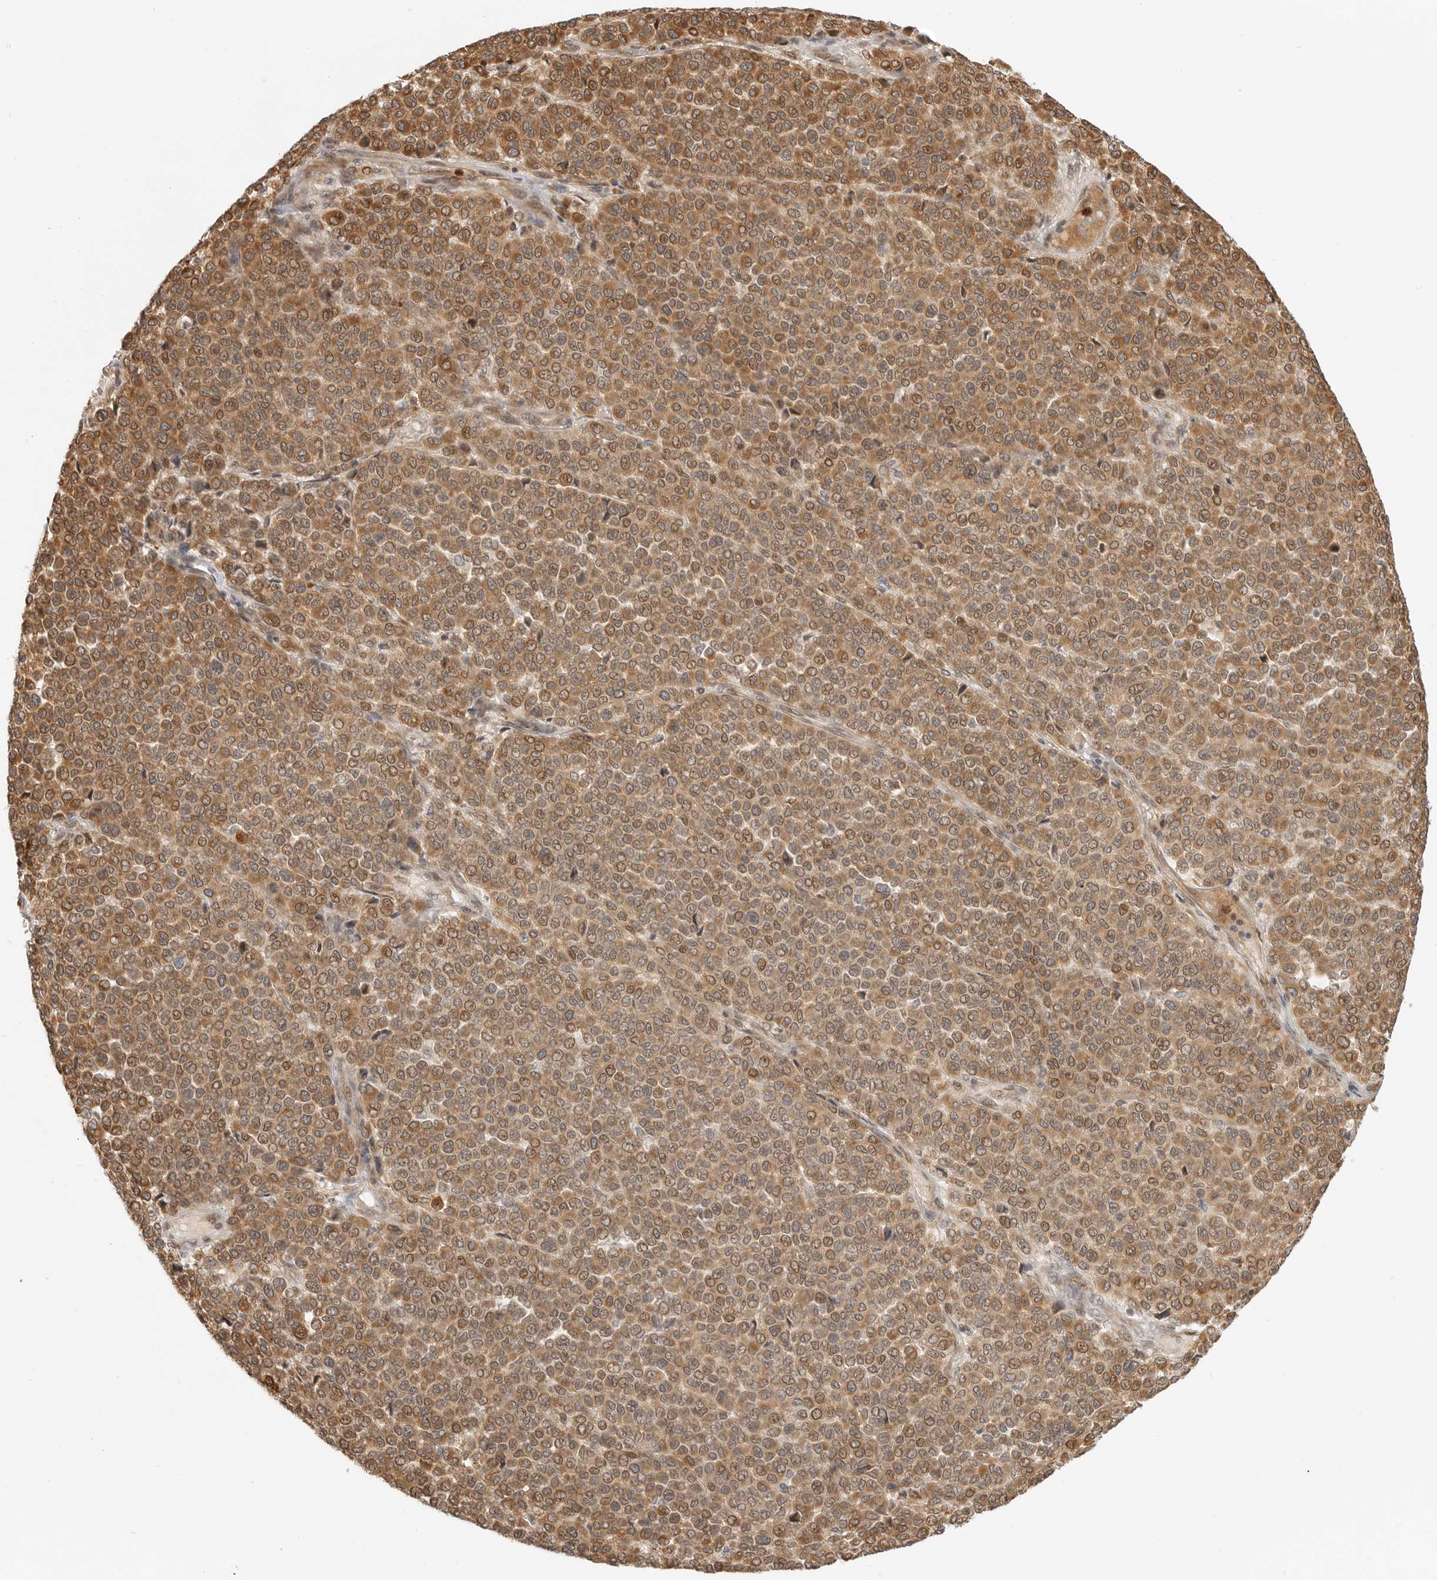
{"staining": {"intensity": "moderate", "quantity": ">75%", "location": "cytoplasmic/membranous,nuclear"}, "tissue": "melanoma", "cell_type": "Tumor cells", "image_type": "cancer", "snomed": [{"axis": "morphology", "description": "Malignant melanoma, Metastatic site"}, {"axis": "topography", "description": "Pancreas"}], "caption": "IHC of malignant melanoma (metastatic site) exhibits medium levels of moderate cytoplasmic/membranous and nuclear staining in approximately >75% of tumor cells. The protein is stained brown, and the nuclei are stained in blue (DAB IHC with brightfield microscopy, high magnification).", "gene": "DSCC1", "patient": {"sex": "female", "age": 30}}